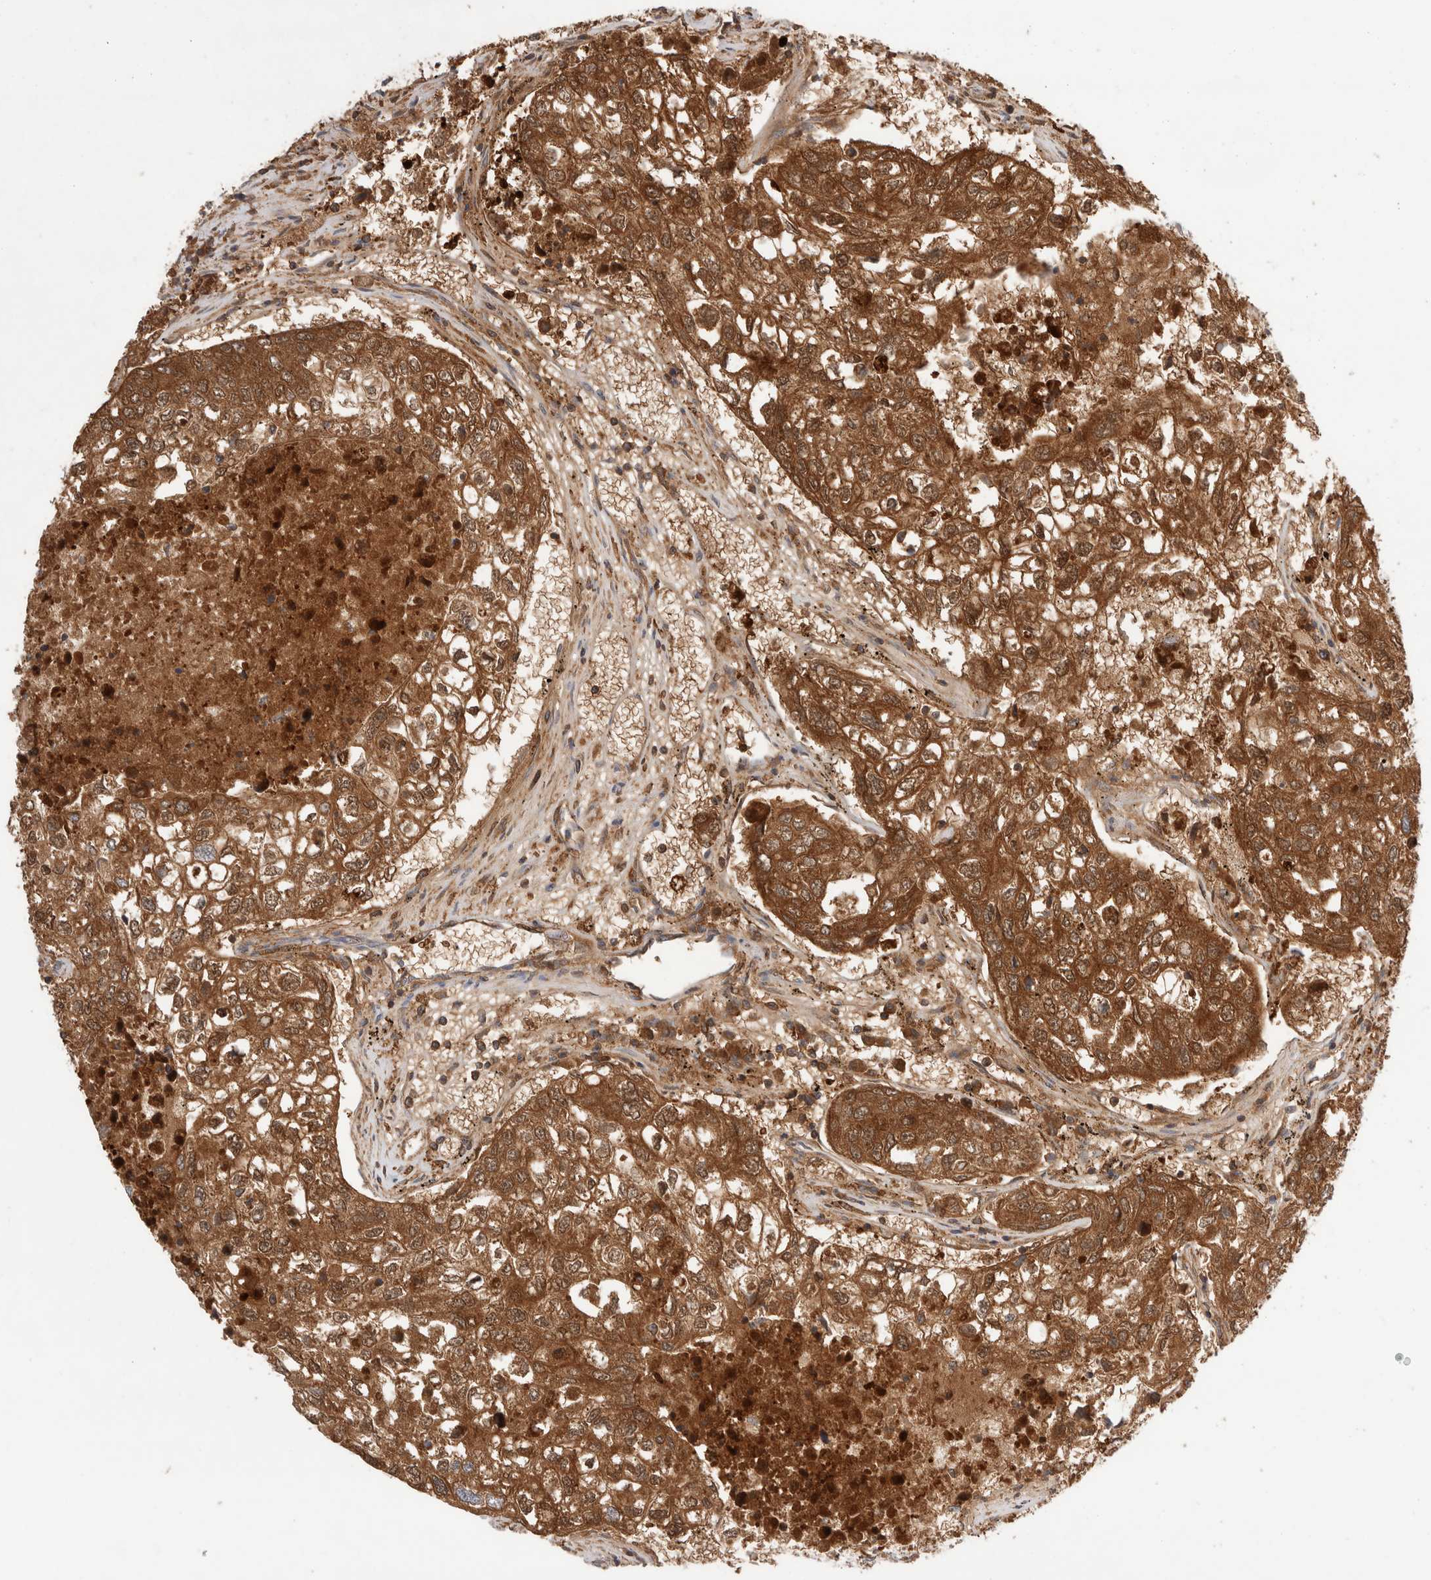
{"staining": {"intensity": "strong", "quantity": ">75%", "location": "cytoplasmic/membranous,nuclear"}, "tissue": "urothelial cancer", "cell_type": "Tumor cells", "image_type": "cancer", "snomed": [{"axis": "morphology", "description": "Urothelial carcinoma, High grade"}, {"axis": "topography", "description": "Lymph node"}, {"axis": "topography", "description": "Urinary bladder"}], "caption": "Human high-grade urothelial carcinoma stained with a brown dye shows strong cytoplasmic/membranous and nuclear positive expression in approximately >75% of tumor cells.", "gene": "KLHL14", "patient": {"sex": "male", "age": 51}}